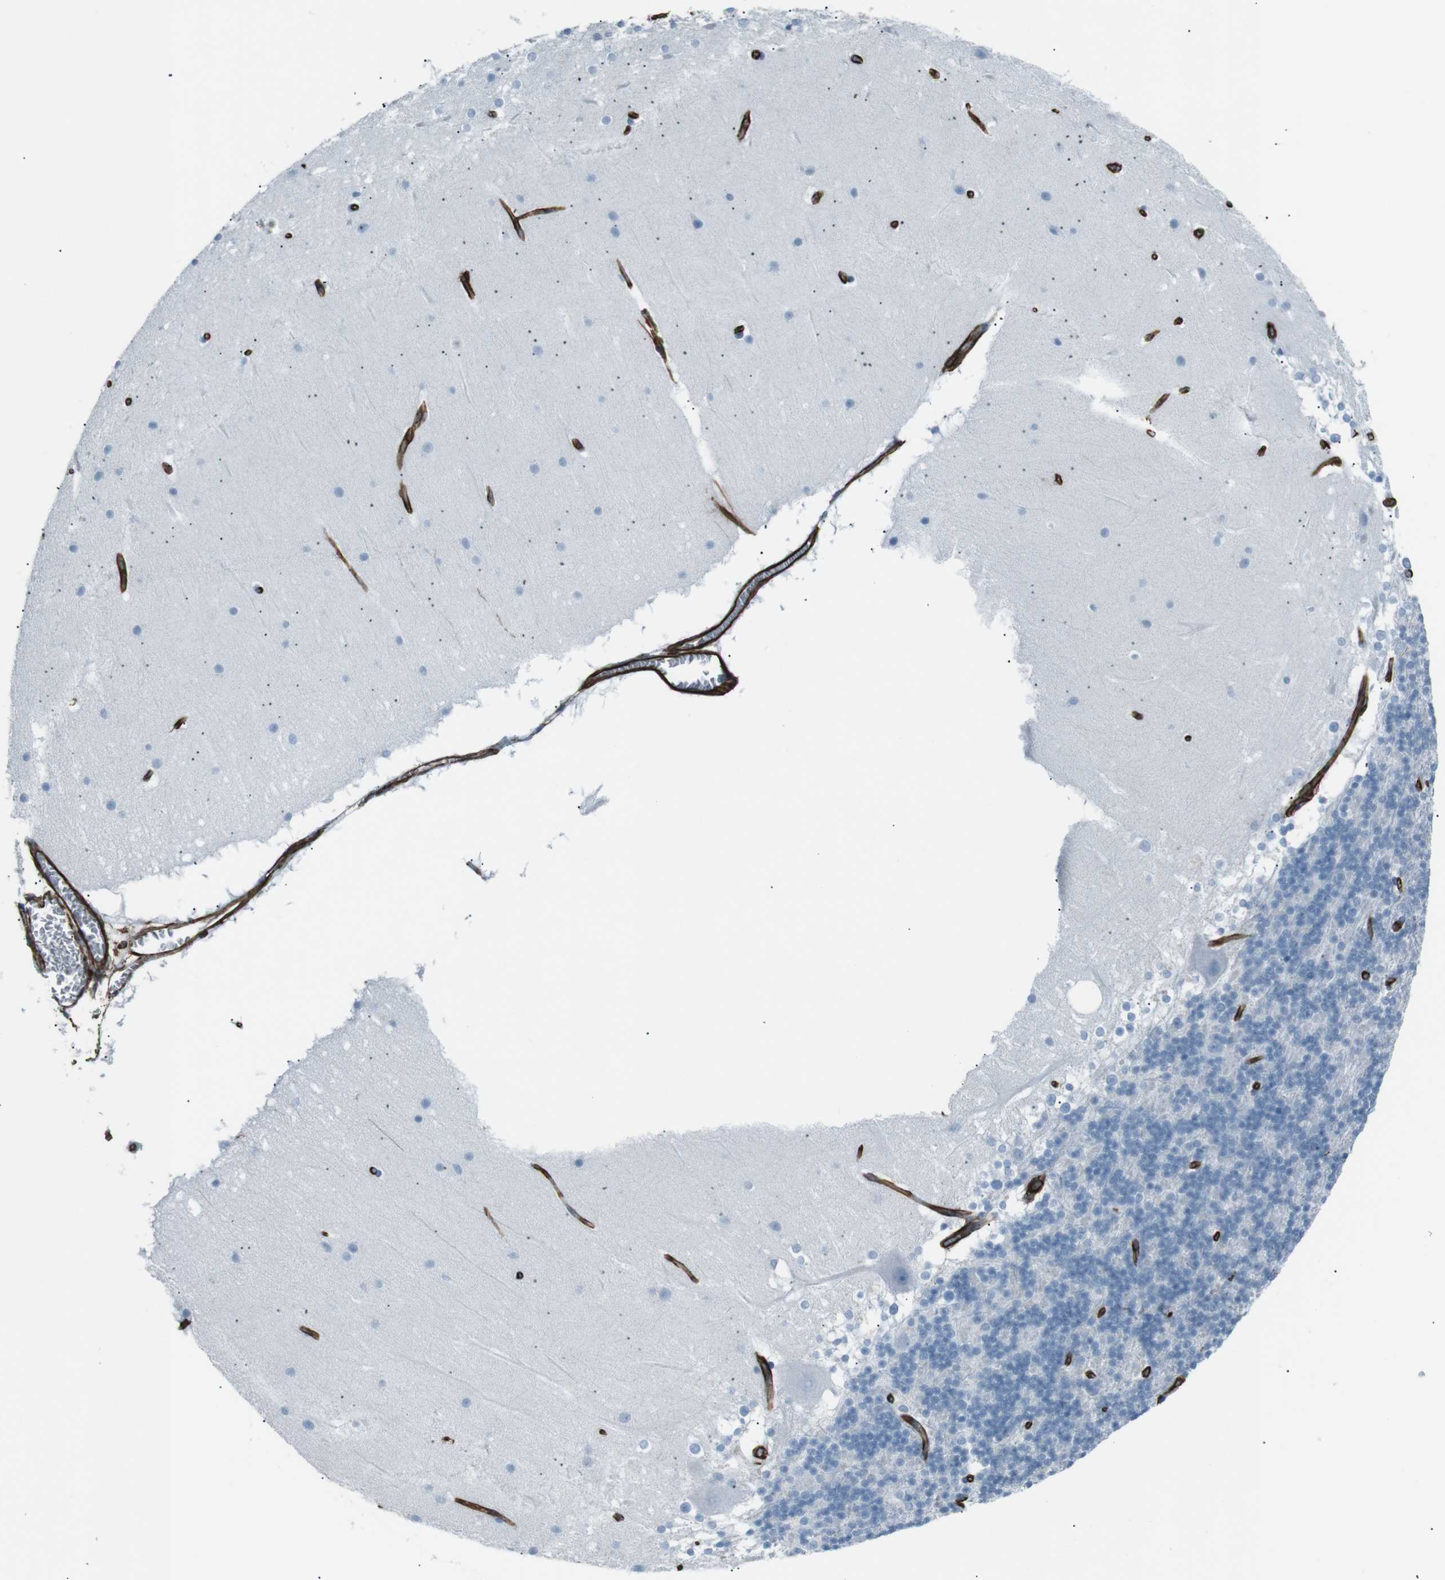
{"staining": {"intensity": "negative", "quantity": "none", "location": "none"}, "tissue": "cerebellum", "cell_type": "Cells in granular layer", "image_type": "normal", "snomed": [{"axis": "morphology", "description": "Normal tissue, NOS"}, {"axis": "topography", "description": "Cerebellum"}], "caption": "High power microscopy micrograph of an immunohistochemistry (IHC) micrograph of normal cerebellum, revealing no significant staining in cells in granular layer. (DAB IHC with hematoxylin counter stain).", "gene": "ZDHHC6", "patient": {"sex": "female", "age": 19}}